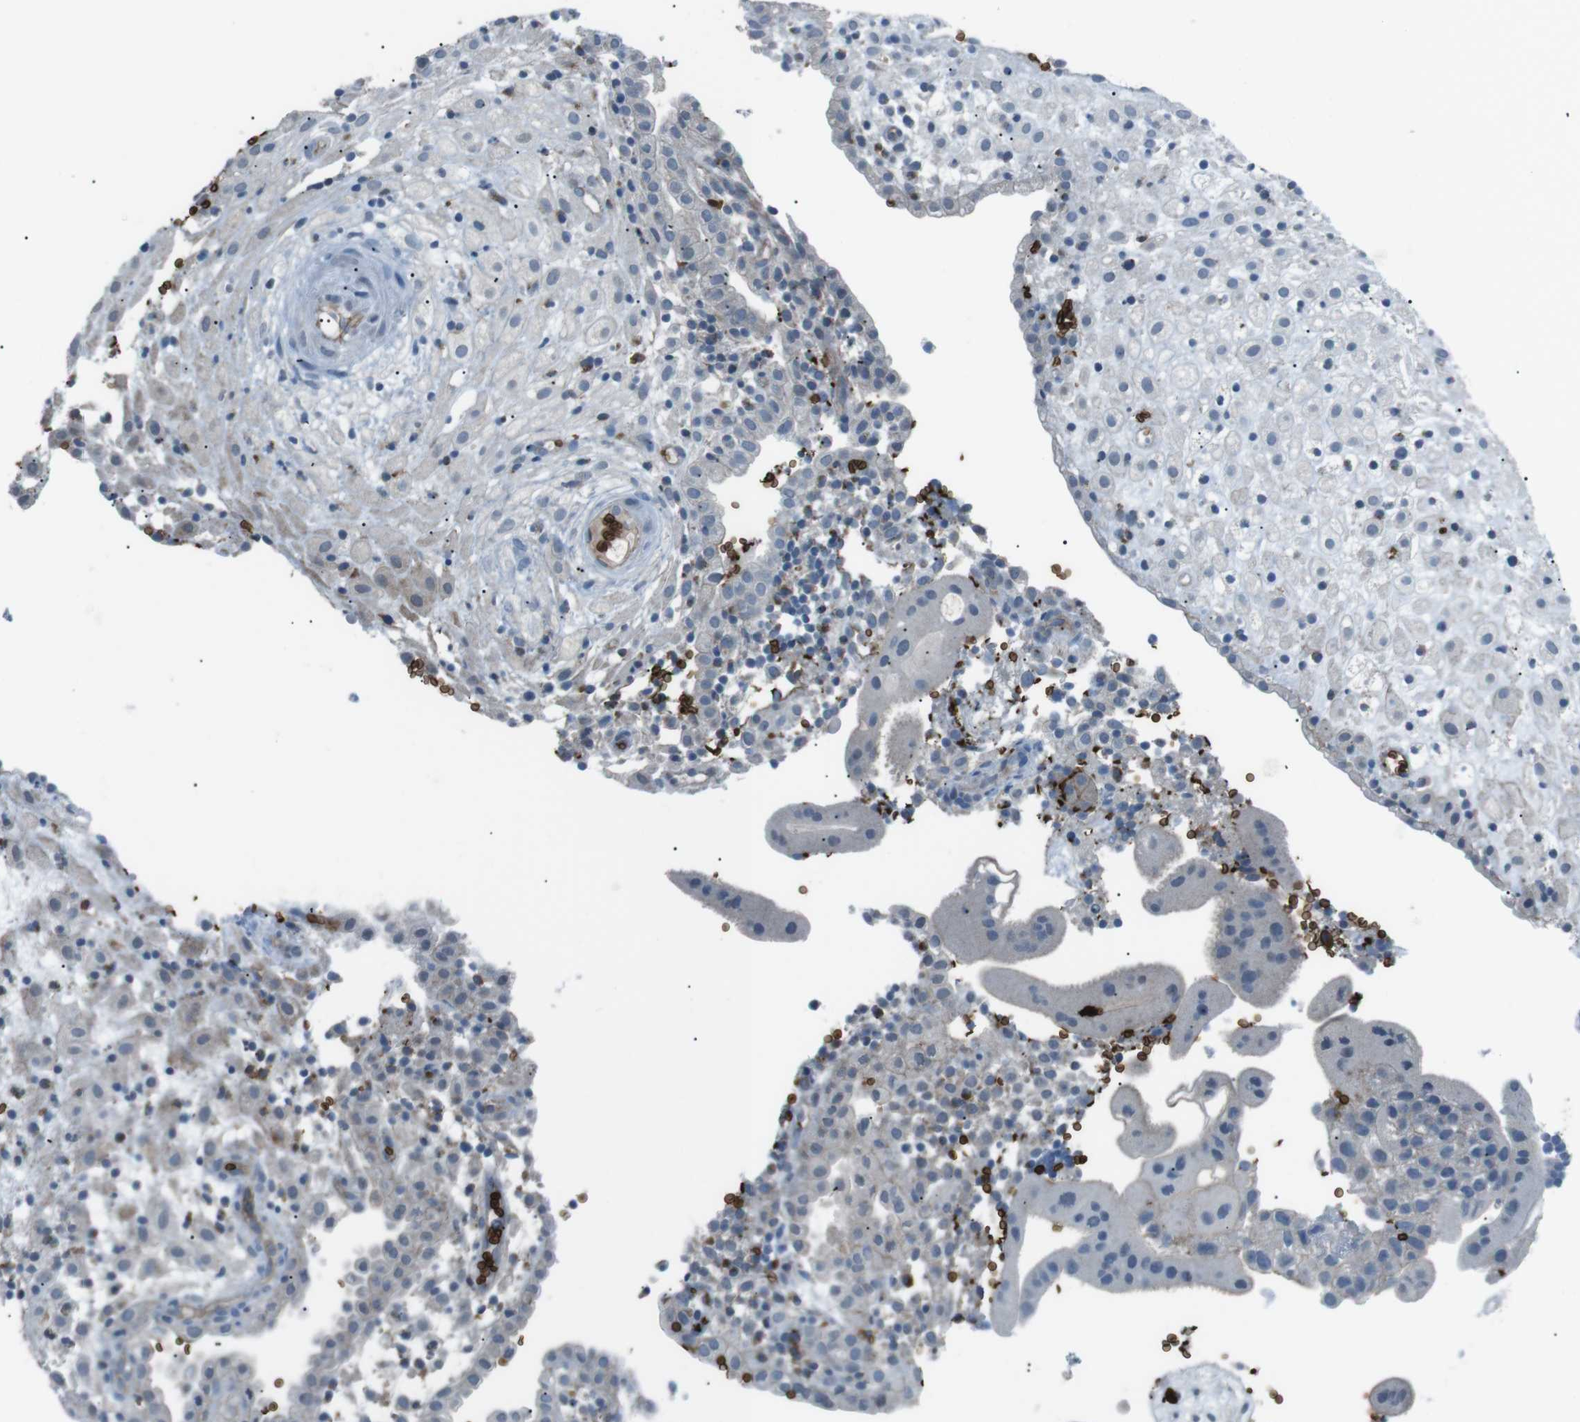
{"staining": {"intensity": "negative", "quantity": "none", "location": "none"}, "tissue": "placenta", "cell_type": "Decidual cells", "image_type": "normal", "snomed": [{"axis": "morphology", "description": "Normal tissue, NOS"}, {"axis": "topography", "description": "Placenta"}], "caption": "IHC of unremarkable placenta shows no positivity in decidual cells.", "gene": "SPTA1", "patient": {"sex": "female", "age": 18}}